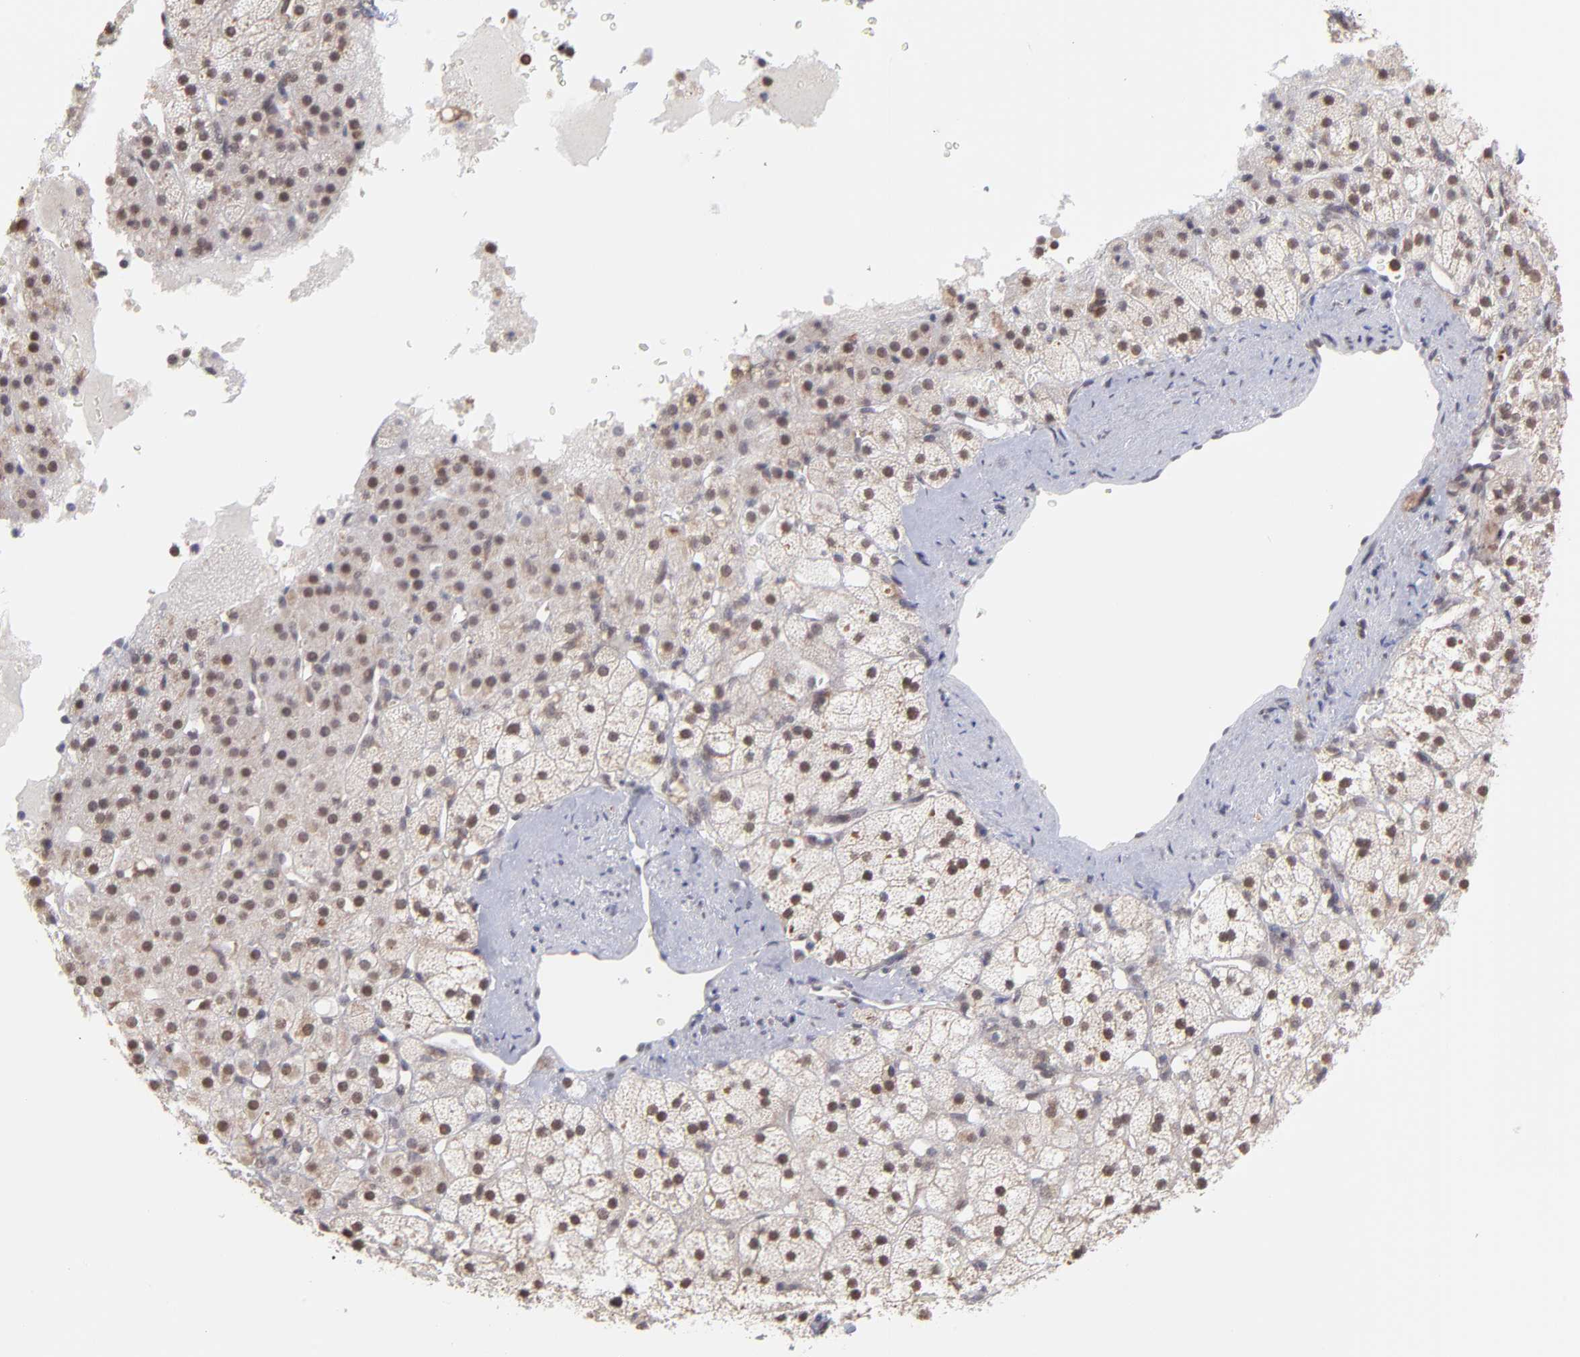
{"staining": {"intensity": "weak", "quantity": "<25%", "location": "nuclear"}, "tissue": "adrenal gland", "cell_type": "Glandular cells", "image_type": "normal", "snomed": [{"axis": "morphology", "description": "Normal tissue, NOS"}, {"axis": "topography", "description": "Adrenal gland"}], "caption": "Glandular cells show no significant staining in unremarkable adrenal gland. The staining was performed using DAB (3,3'-diaminobenzidine) to visualize the protein expression in brown, while the nuclei were stained in blue with hematoxylin (Magnification: 20x).", "gene": "OAS1", "patient": {"sex": "male", "age": 35}}